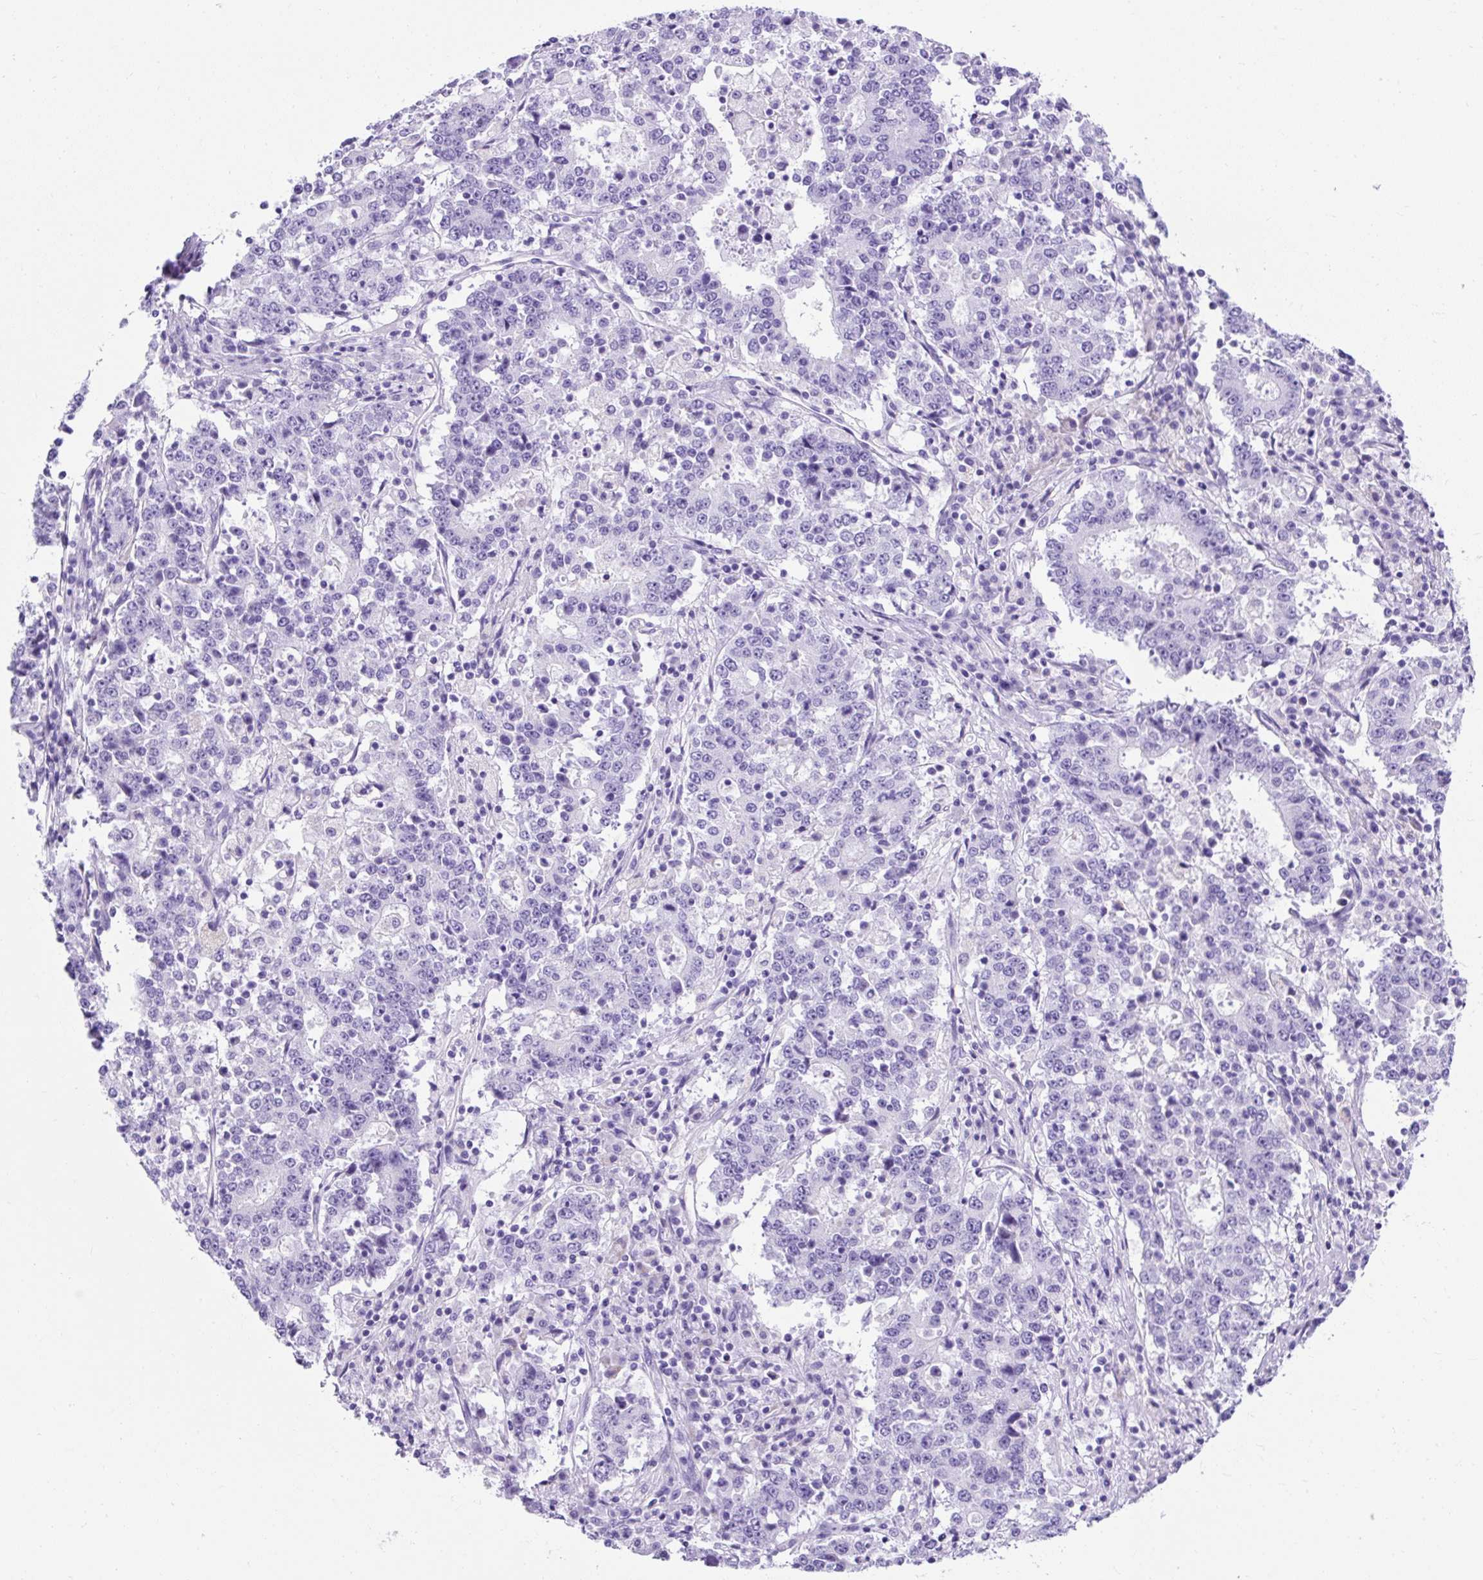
{"staining": {"intensity": "negative", "quantity": "none", "location": "none"}, "tissue": "stomach cancer", "cell_type": "Tumor cells", "image_type": "cancer", "snomed": [{"axis": "morphology", "description": "Adenocarcinoma, NOS"}, {"axis": "topography", "description": "Stomach"}], "caption": "Immunohistochemical staining of human stomach cancer (adenocarcinoma) demonstrates no significant expression in tumor cells.", "gene": "KRT12", "patient": {"sex": "male", "age": 59}}